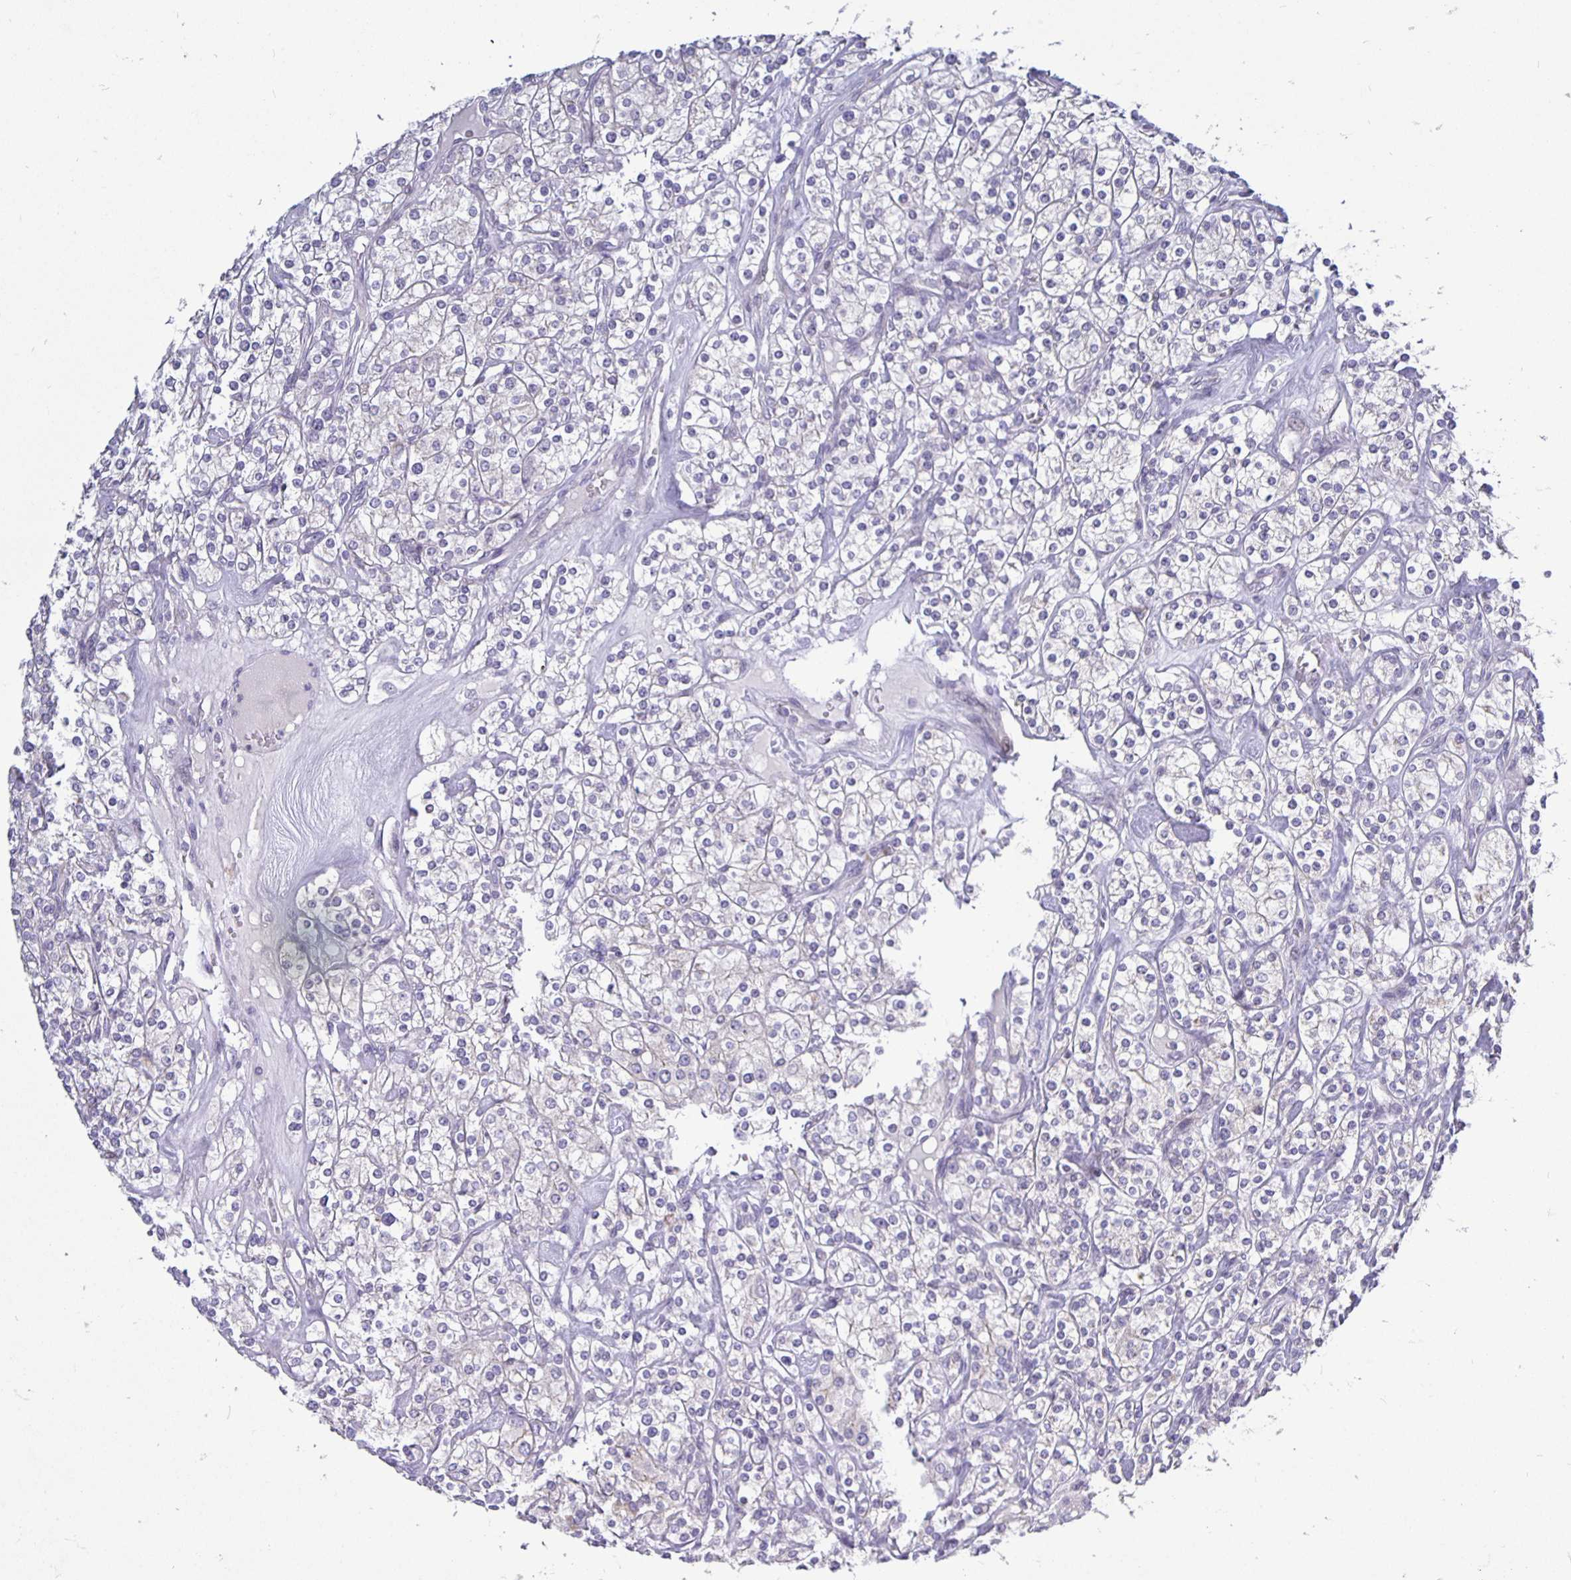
{"staining": {"intensity": "negative", "quantity": "none", "location": "none"}, "tissue": "renal cancer", "cell_type": "Tumor cells", "image_type": "cancer", "snomed": [{"axis": "morphology", "description": "Adenocarcinoma, NOS"}, {"axis": "topography", "description": "Kidney"}], "caption": "DAB (3,3'-diaminobenzidine) immunohistochemical staining of renal cancer shows no significant staining in tumor cells.", "gene": "ERBB2", "patient": {"sex": "male", "age": 77}}